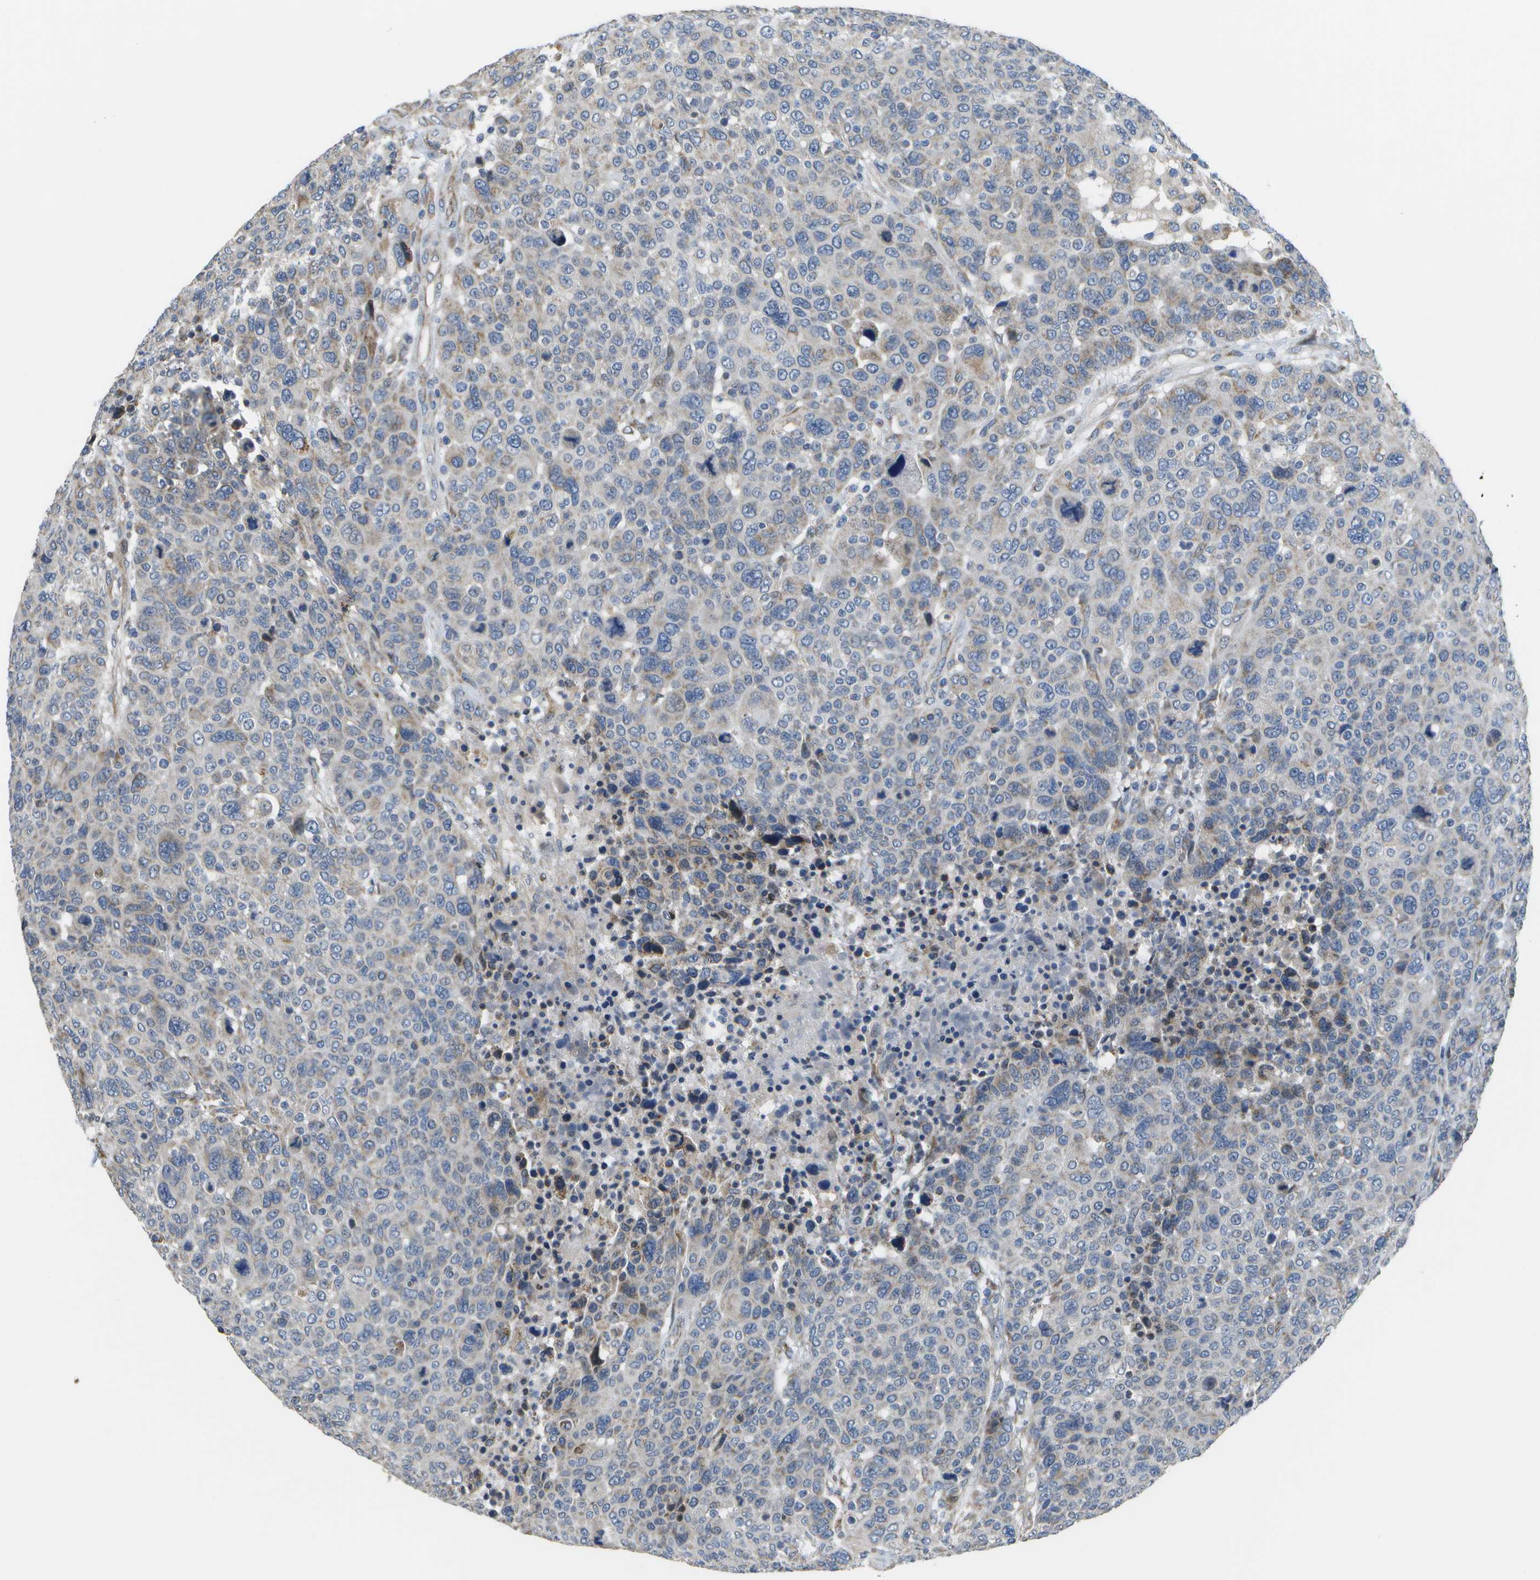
{"staining": {"intensity": "weak", "quantity": "<25%", "location": "cytoplasmic/membranous"}, "tissue": "breast cancer", "cell_type": "Tumor cells", "image_type": "cancer", "snomed": [{"axis": "morphology", "description": "Duct carcinoma"}, {"axis": "topography", "description": "Breast"}], "caption": "Immunohistochemistry of human intraductal carcinoma (breast) exhibits no positivity in tumor cells. (DAB (3,3'-diaminobenzidine) immunohistochemistry visualized using brightfield microscopy, high magnification).", "gene": "HADHA", "patient": {"sex": "female", "age": 37}}